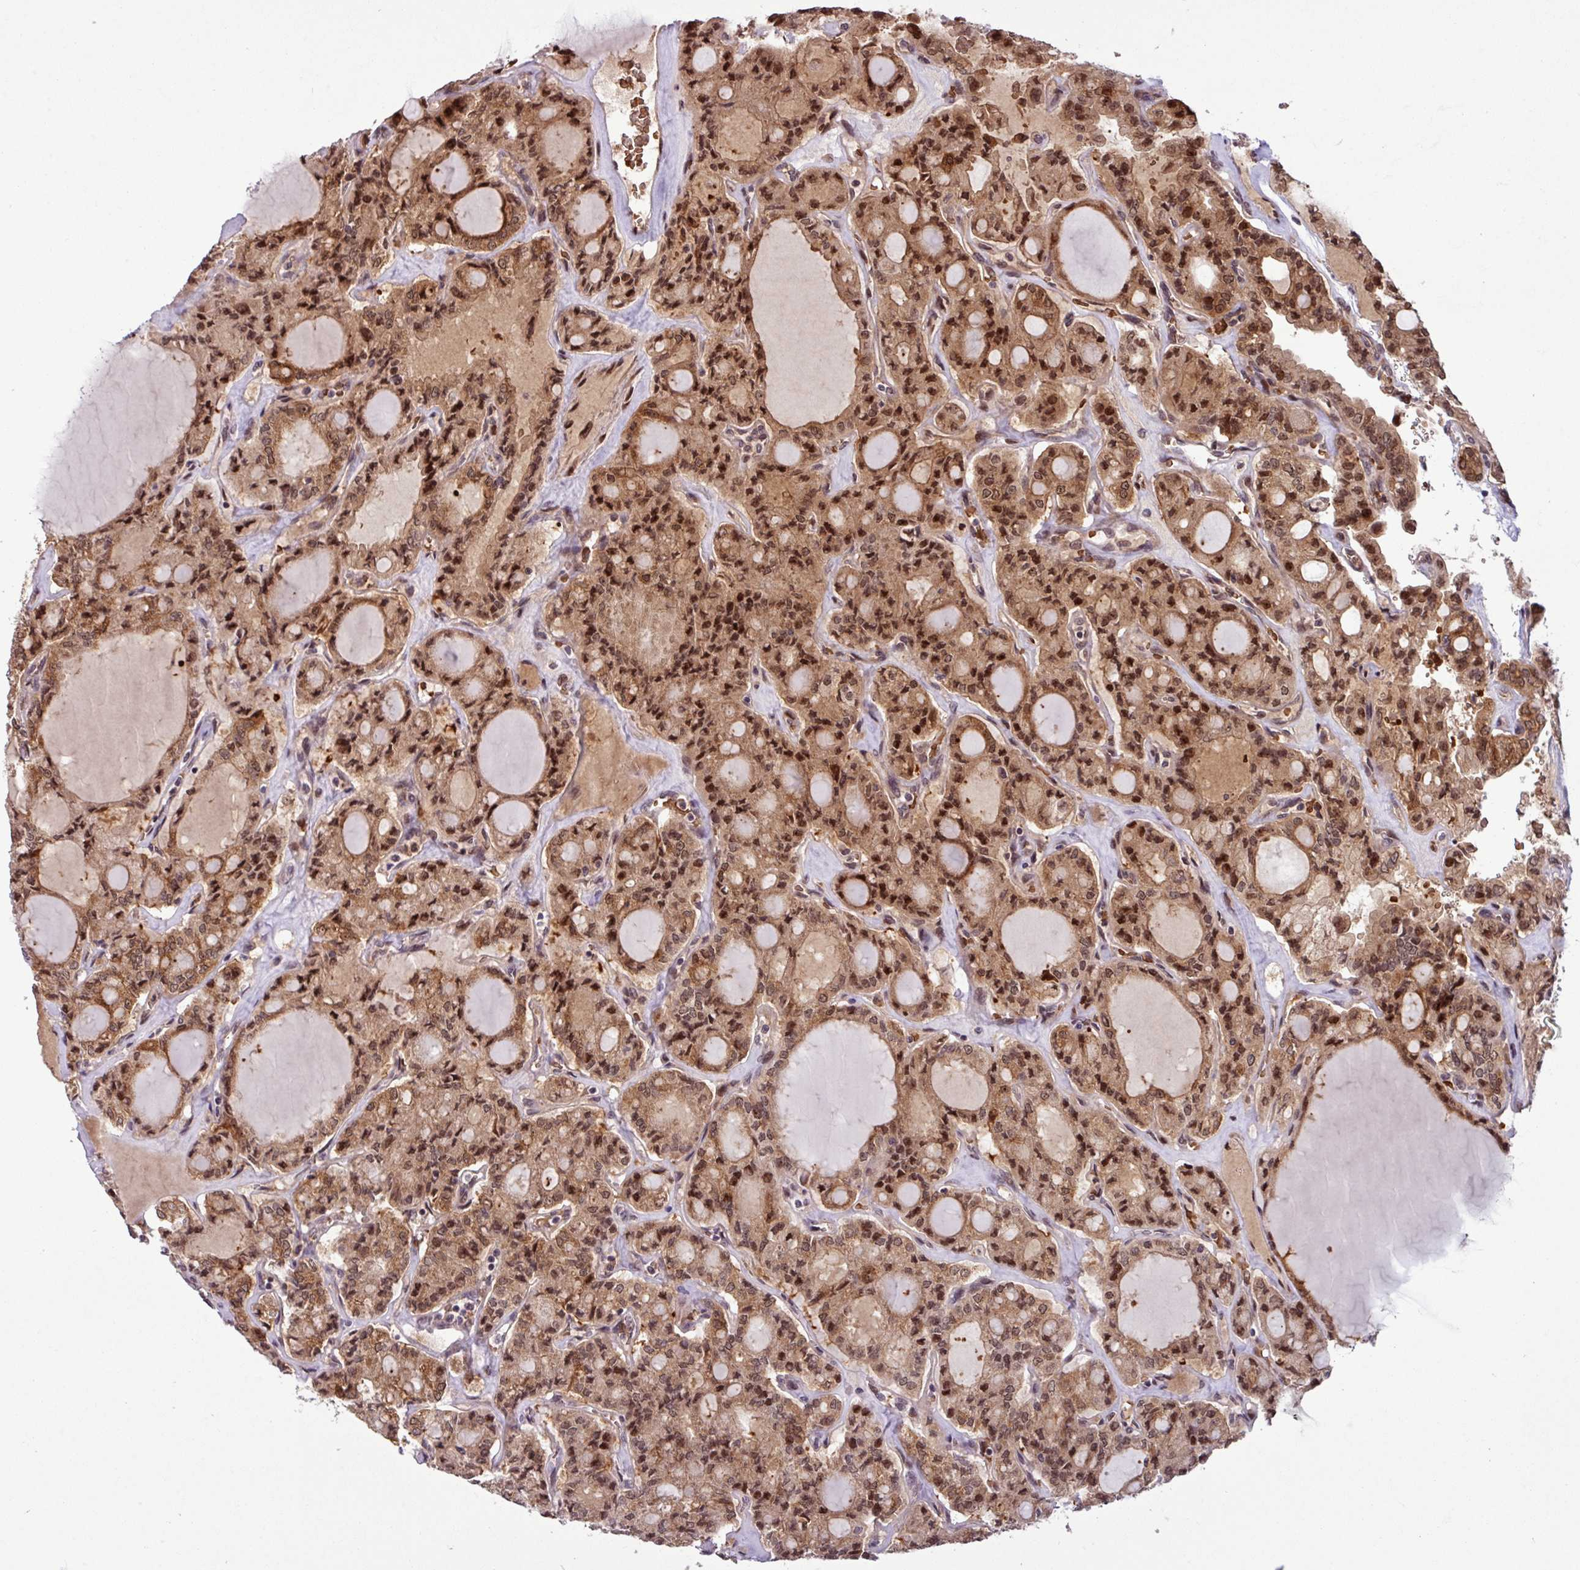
{"staining": {"intensity": "strong", "quantity": ">75%", "location": "cytoplasmic/membranous,nuclear"}, "tissue": "thyroid cancer", "cell_type": "Tumor cells", "image_type": "cancer", "snomed": [{"axis": "morphology", "description": "Papillary adenocarcinoma, NOS"}, {"axis": "topography", "description": "Thyroid gland"}], "caption": "Thyroid cancer (papillary adenocarcinoma) tissue reveals strong cytoplasmic/membranous and nuclear expression in about >75% of tumor cells Nuclei are stained in blue.", "gene": "C7orf50", "patient": {"sex": "male", "age": 87}}